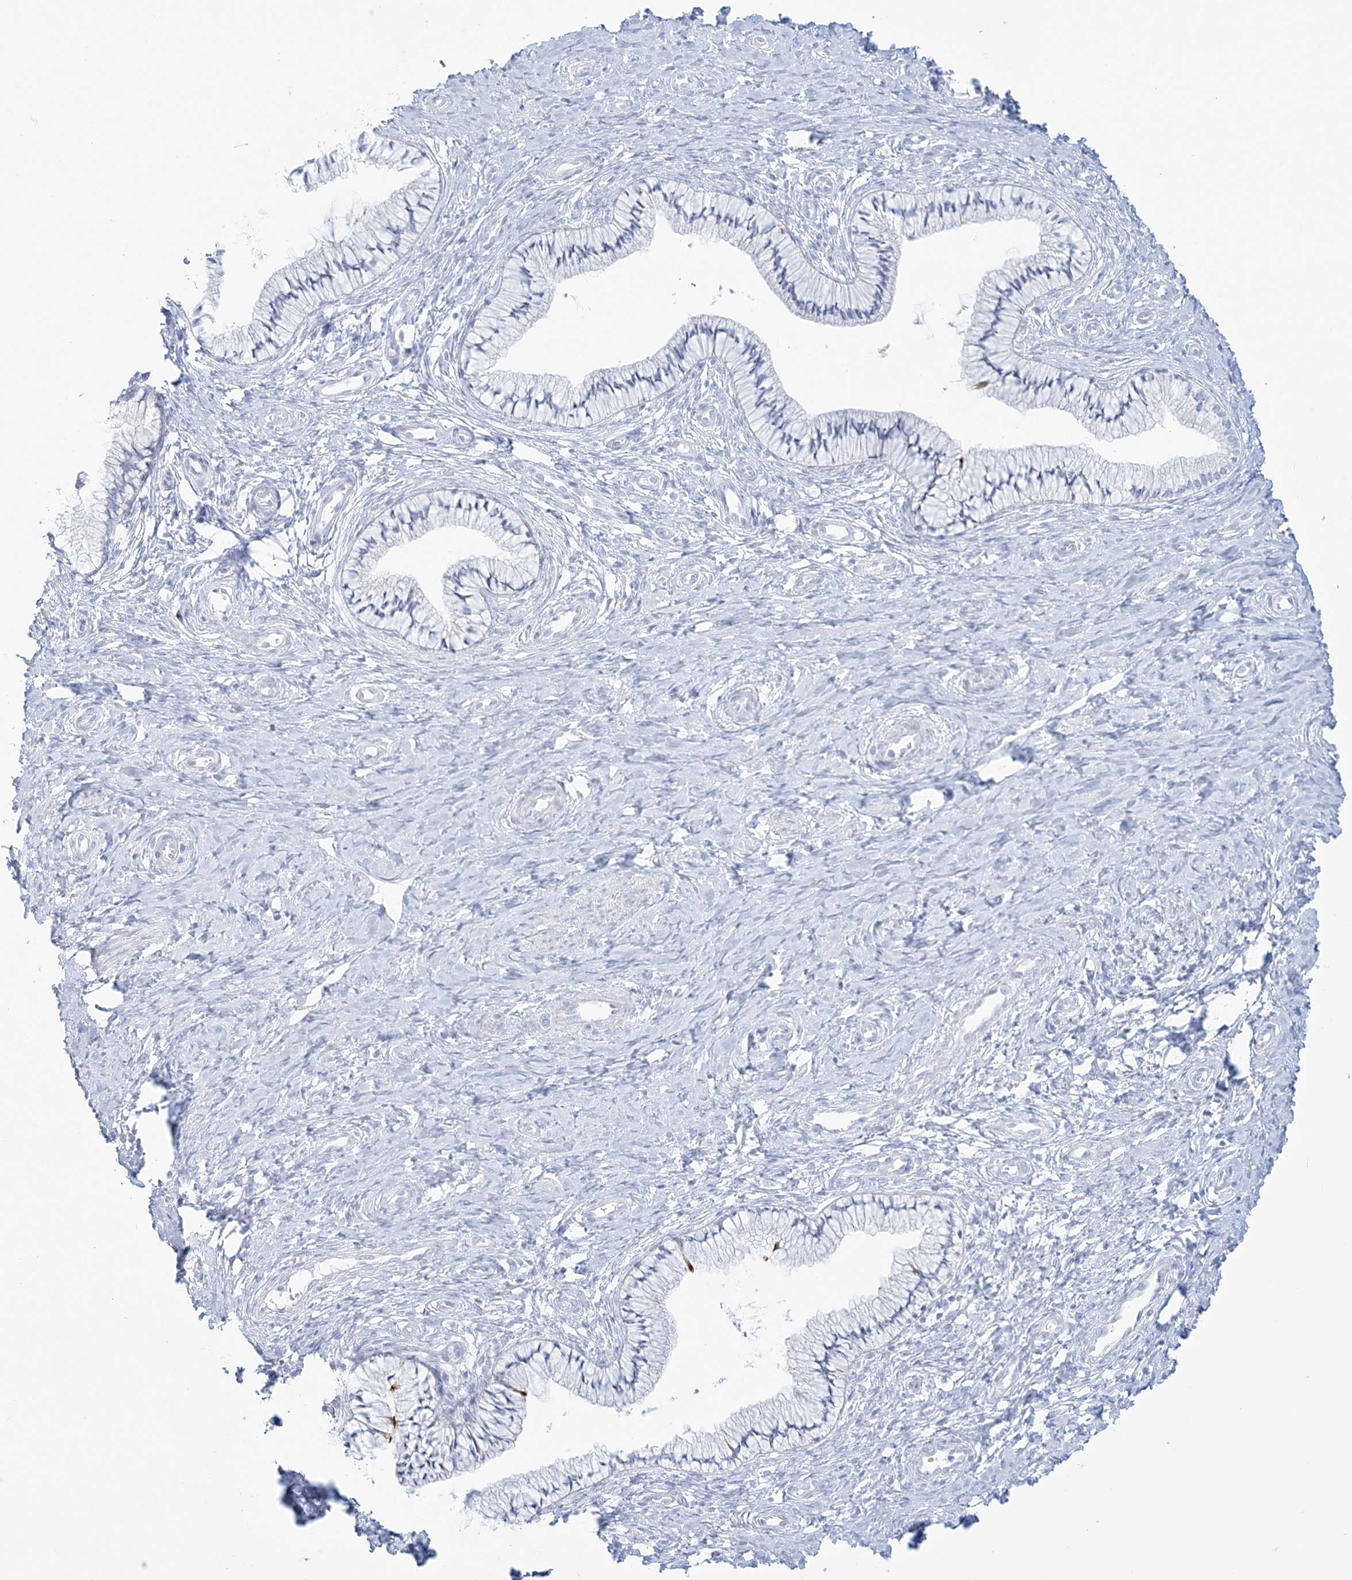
{"staining": {"intensity": "strong", "quantity": "<25%", "location": "cytoplasmic/membranous"}, "tissue": "cervix", "cell_type": "Glandular cells", "image_type": "normal", "snomed": [{"axis": "morphology", "description": "Normal tissue, NOS"}, {"axis": "topography", "description": "Cervix"}], "caption": "Immunohistochemical staining of unremarkable human cervix exhibits <25% levels of strong cytoplasmic/membranous protein expression in approximately <25% of glandular cells.", "gene": "ADGB", "patient": {"sex": "female", "age": 36}}